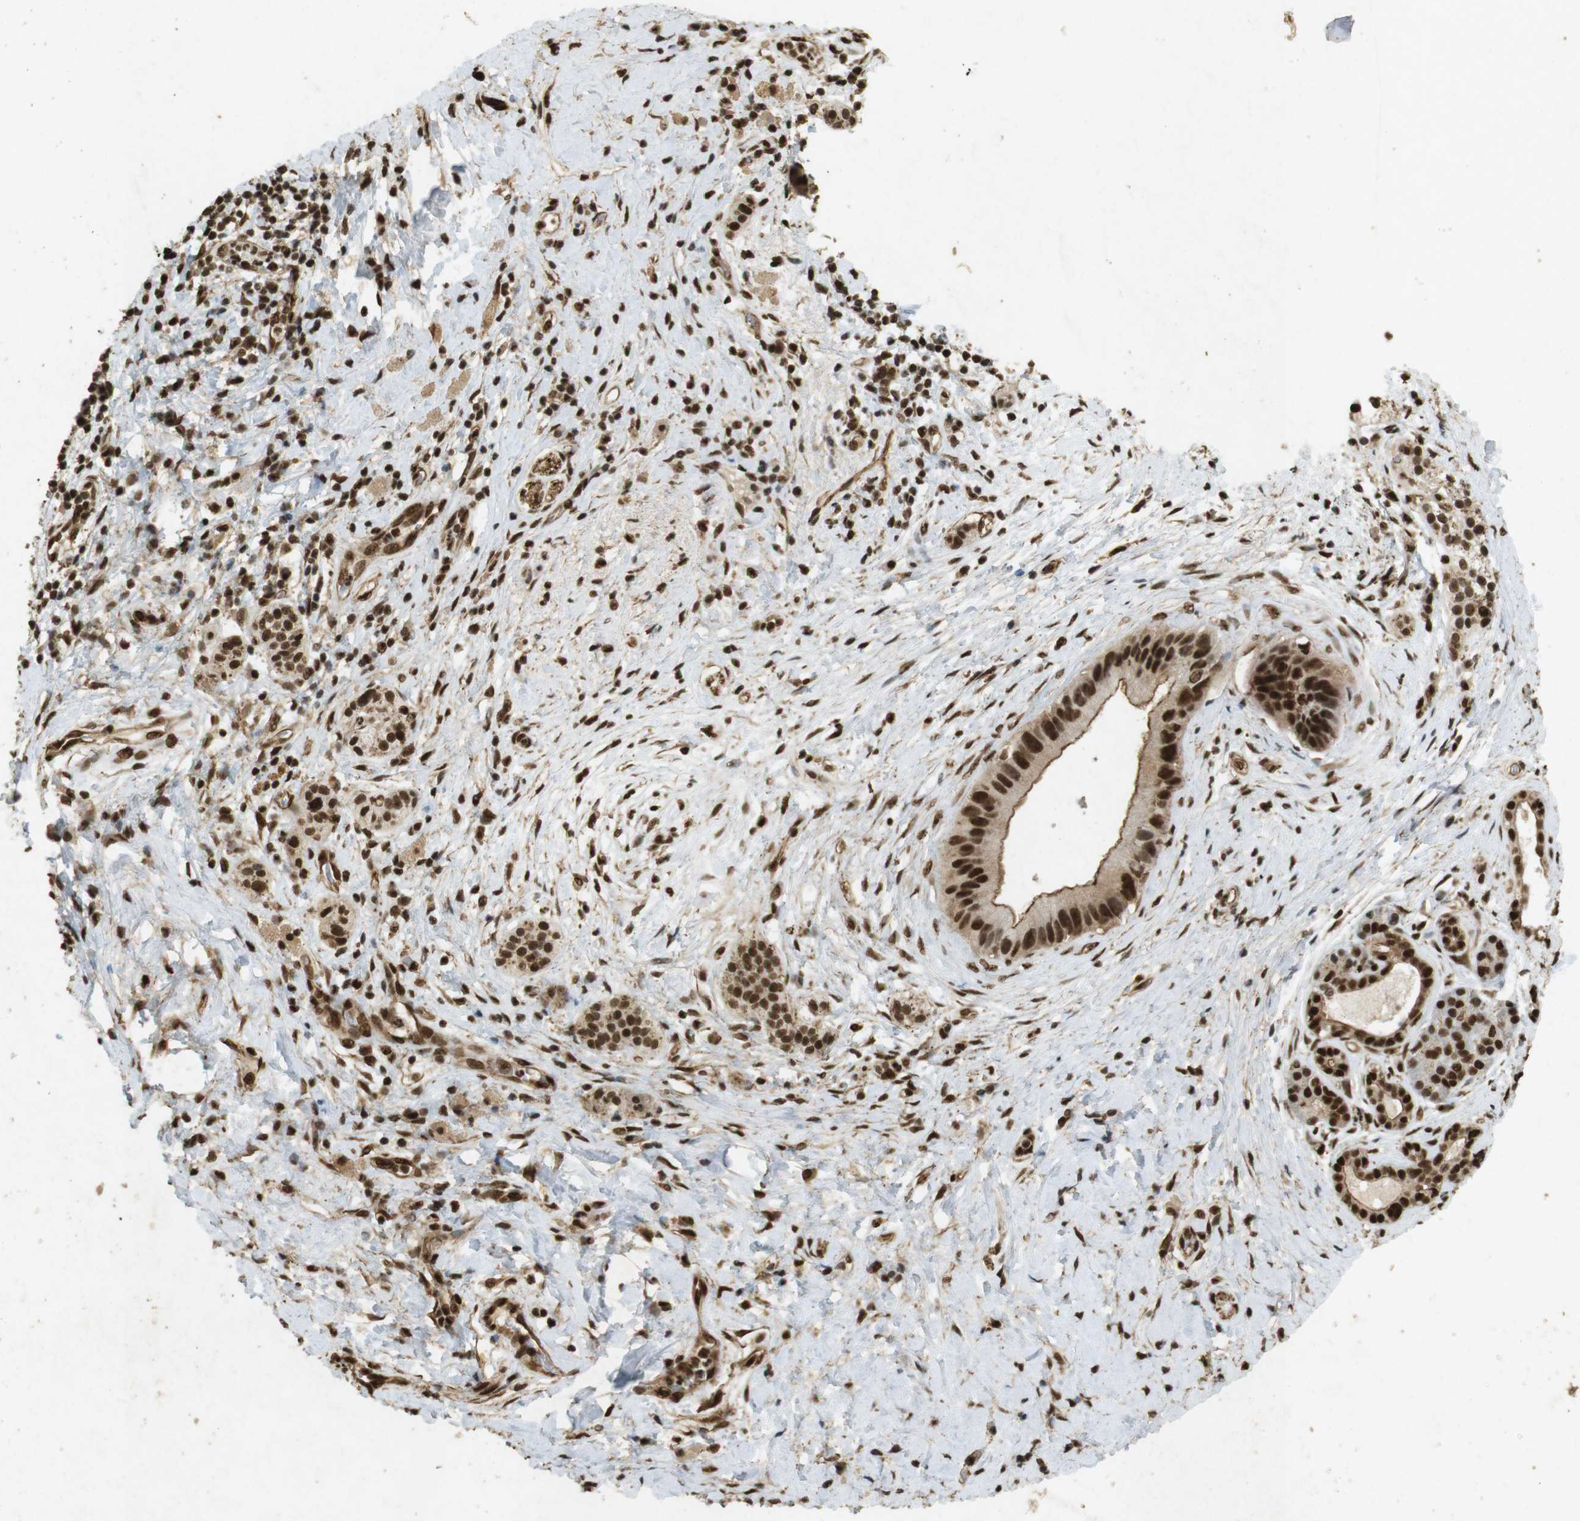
{"staining": {"intensity": "strong", "quantity": ">75%", "location": "cytoplasmic/membranous,nuclear"}, "tissue": "pancreatic cancer", "cell_type": "Tumor cells", "image_type": "cancer", "snomed": [{"axis": "morphology", "description": "Adenocarcinoma, NOS"}, {"axis": "topography", "description": "Pancreas"}], "caption": "Adenocarcinoma (pancreatic) was stained to show a protein in brown. There is high levels of strong cytoplasmic/membranous and nuclear expression in about >75% of tumor cells. The staining was performed using DAB (3,3'-diaminobenzidine), with brown indicating positive protein expression. Nuclei are stained blue with hematoxylin.", "gene": "GATA4", "patient": {"sex": "male", "age": 55}}